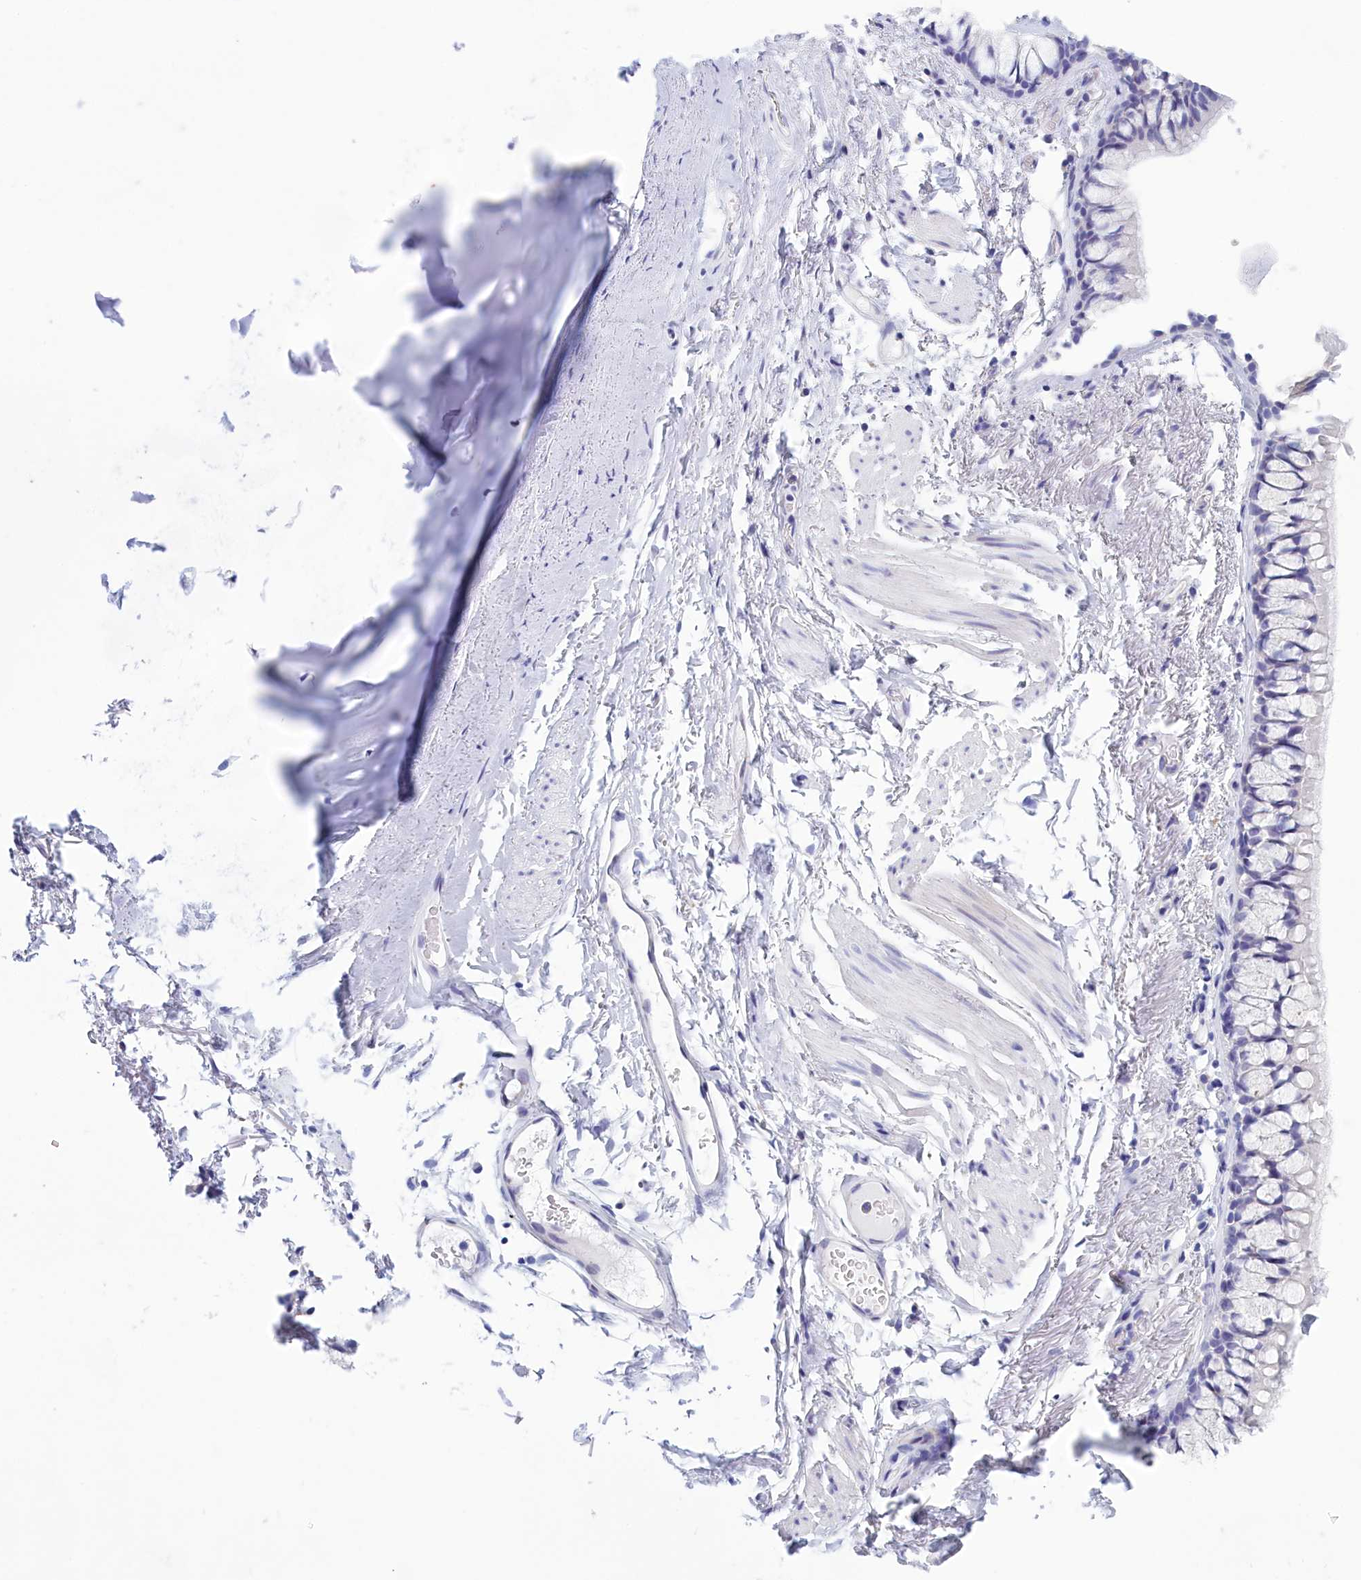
{"staining": {"intensity": "negative", "quantity": "none", "location": "none"}, "tissue": "adipose tissue", "cell_type": "Adipocytes", "image_type": "normal", "snomed": [{"axis": "morphology", "description": "Normal tissue, NOS"}, {"axis": "topography", "description": "Cartilage tissue"}, {"axis": "topography", "description": "Bronchus"}], "caption": "There is no significant expression in adipocytes of adipose tissue.", "gene": "TMEM97", "patient": {"sex": "female", "age": 73}}